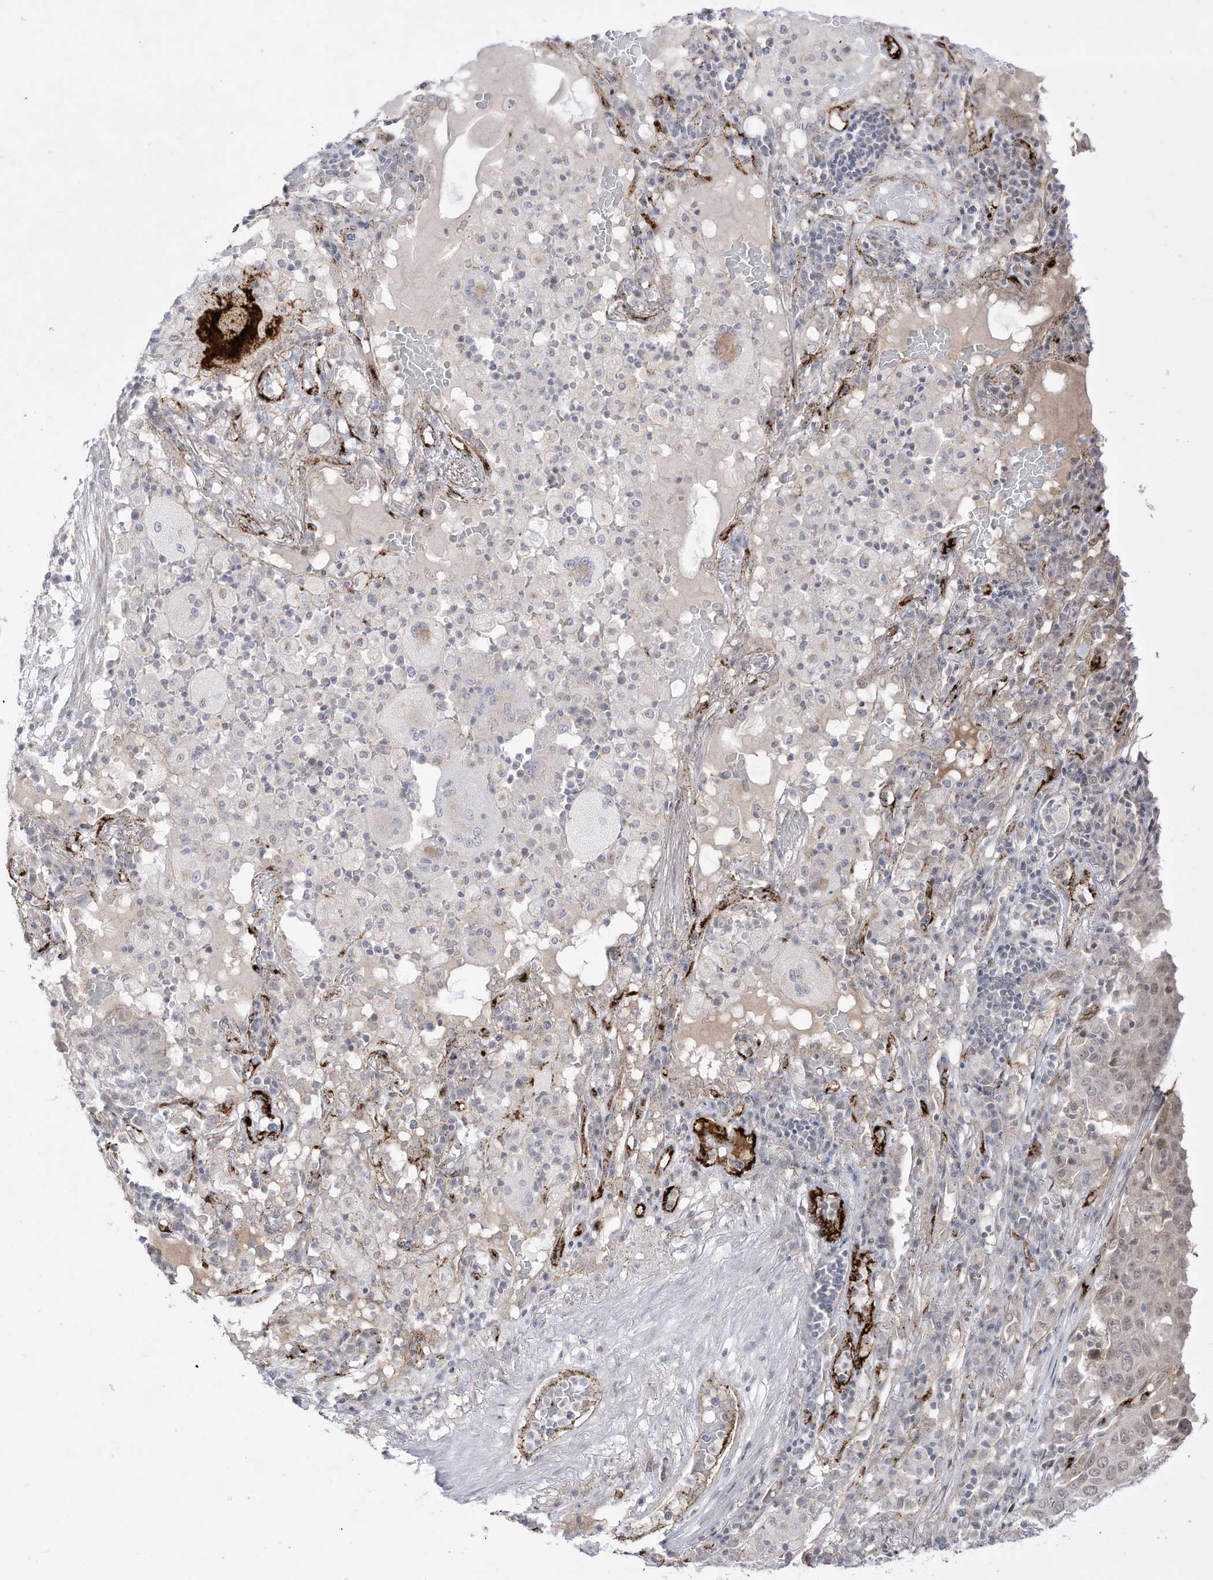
{"staining": {"intensity": "weak", "quantity": "<25%", "location": "nuclear"}, "tissue": "lung cancer", "cell_type": "Tumor cells", "image_type": "cancer", "snomed": [{"axis": "morphology", "description": "Squamous cell carcinoma, NOS"}, {"axis": "topography", "description": "Lung"}], "caption": "Tumor cells are negative for protein expression in human lung squamous cell carcinoma. The staining is performed using DAB brown chromogen with nuclei counter-stained in using hematoxylin.", "gene": "ZGRF1", "patient": {"sex": "male", "age": 65}}